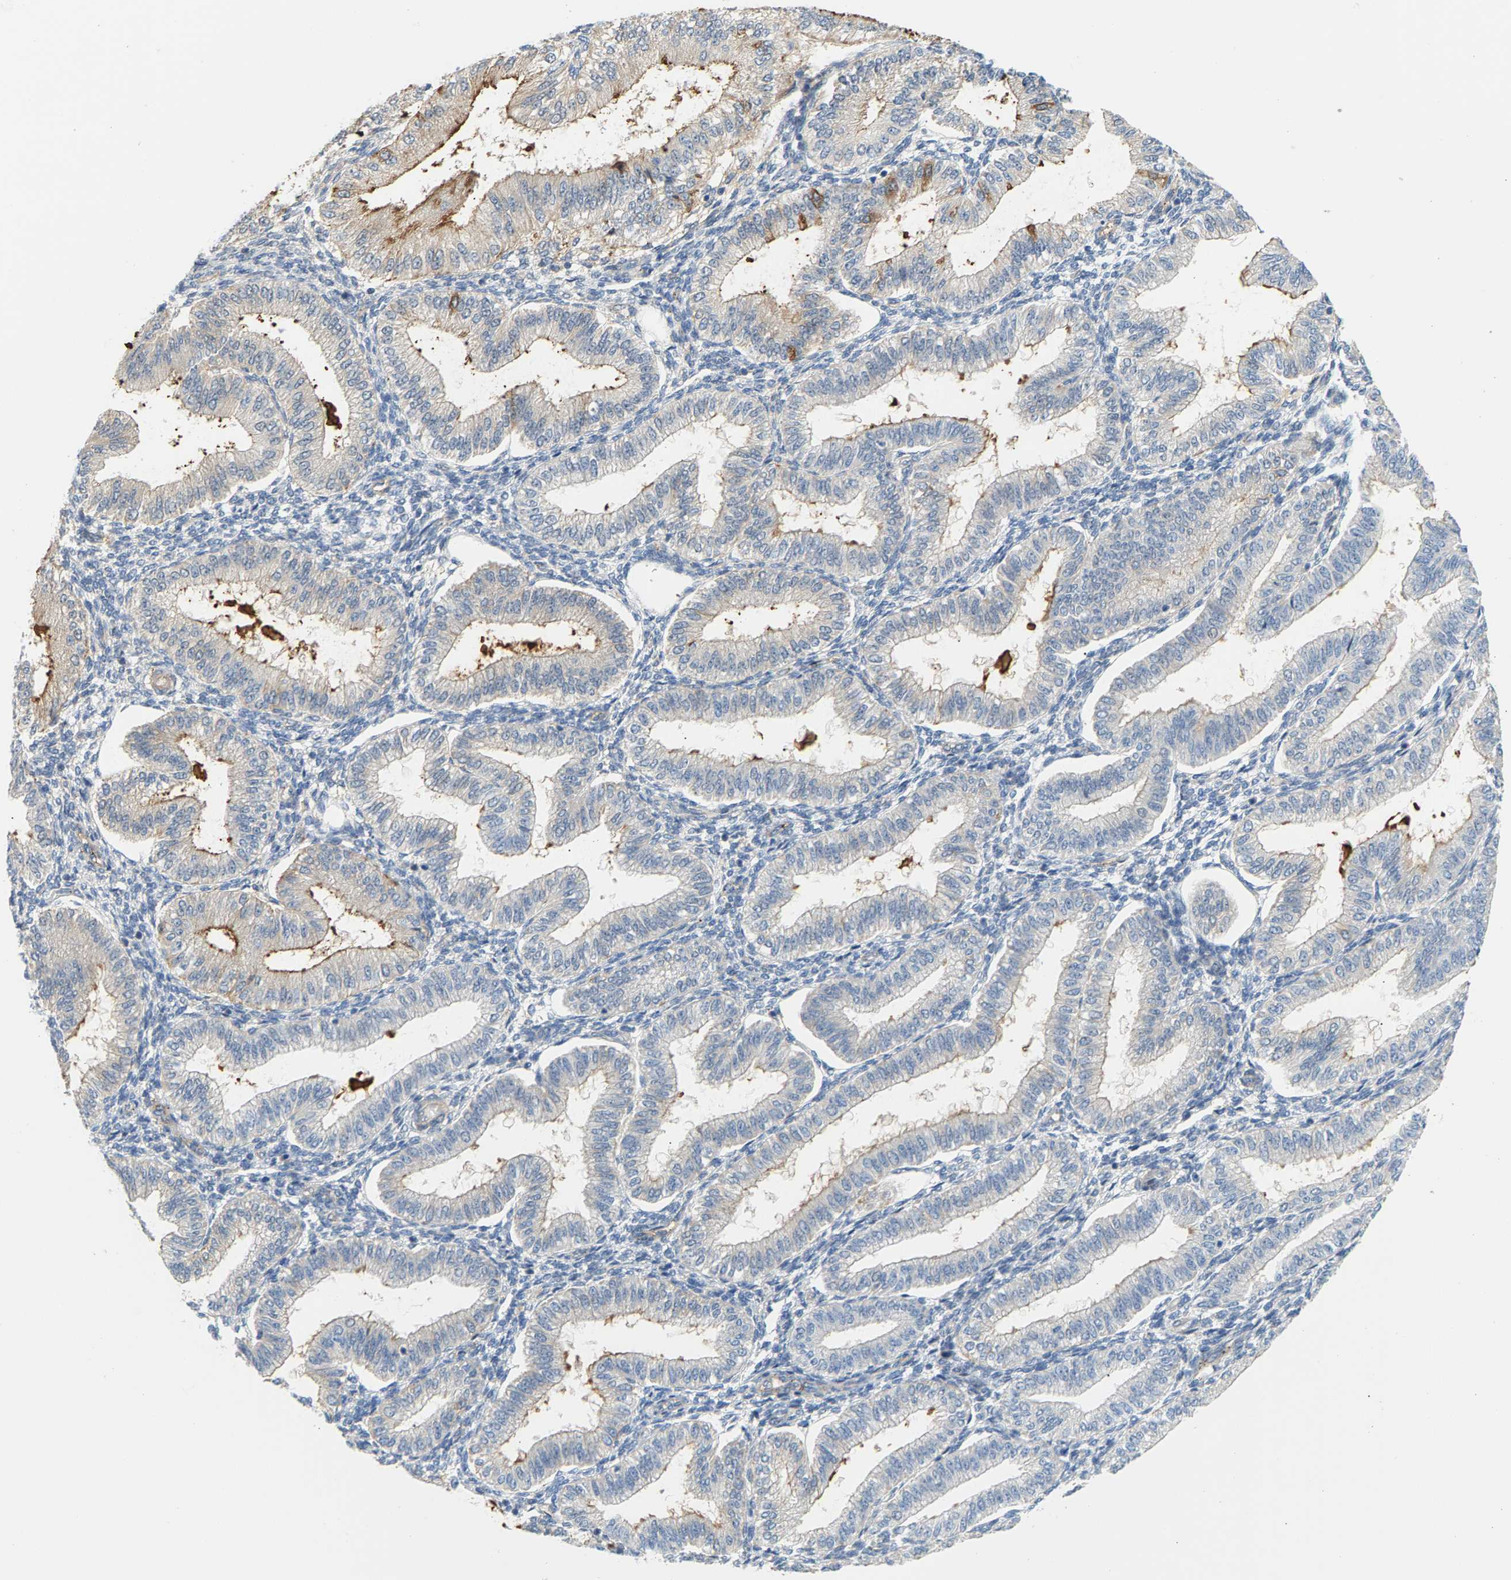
{"staining": {"intensity": "negative", "quantity": "none", "location": "none"}, "tissue": "endometrium", "cell_type": "Cells in endometrial stroma", "image_type": "normal", "snomed": [{"axis": "morphology", "description": "Normal tissue, NOS"}, {"axis": "topography", "description": "Endometrium"}], "caption": "This micrograph is of unremarkable endometrium stained with immunohistochemistry to label a protein in brown with the nuclei are counter-stained blue. There is no expression in cells in endometrial stroma. The staining was performed using DAB to visualize the protein expression in brown, while the nuclei were stained in blue with hematoxylin (Magnification: 20x).", "gene": "KRTAP27", "patient": {"sex": "female", "age": 39}}